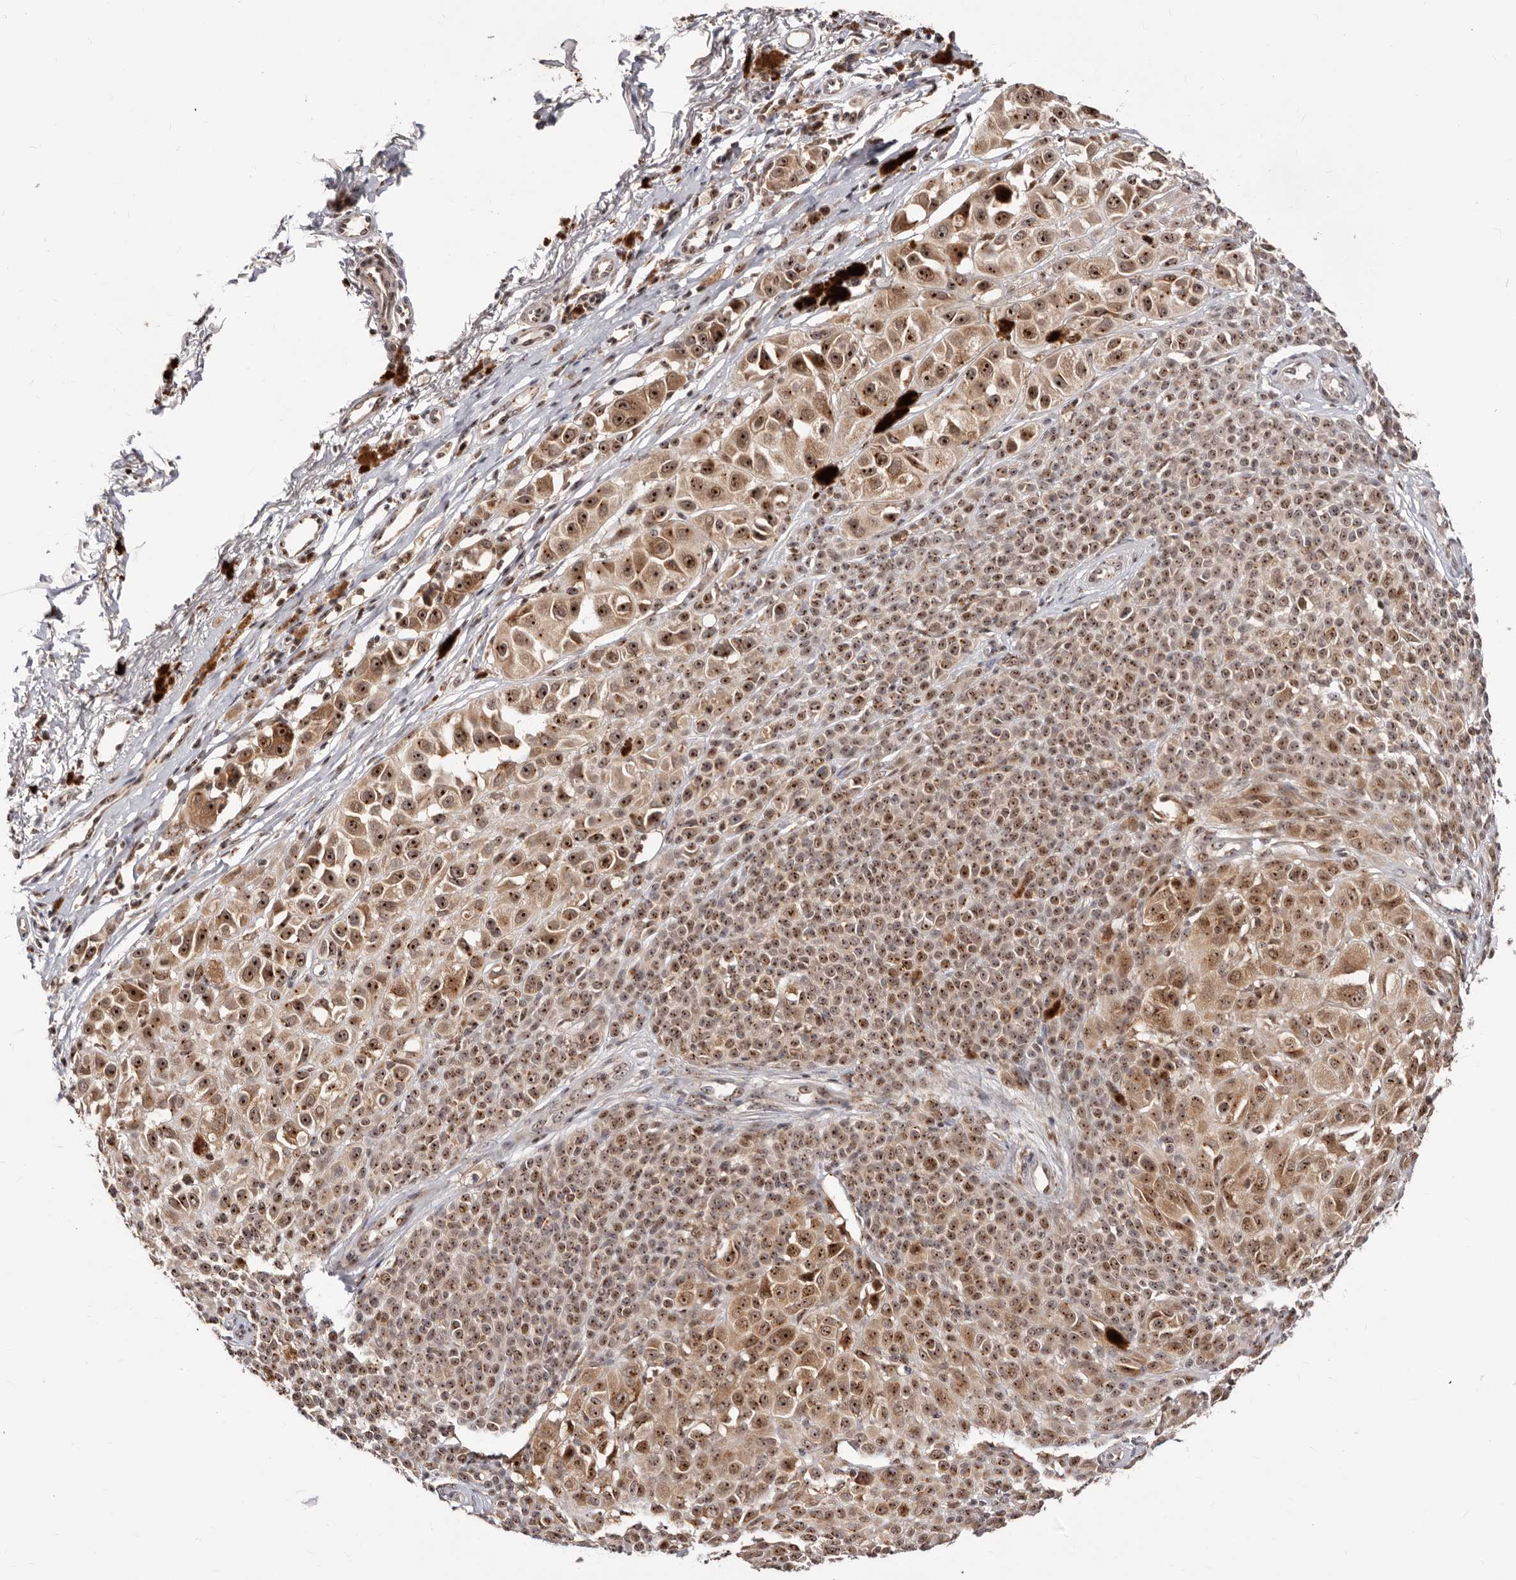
{"staining": {"intensity": "strong", "quantity": ">75%", "location": "cytoplasmic/membranous,nuclear"}, "tissue": "melanoma", "cell_type": "Tumor cells", "image_type": "cancer", "snomed": [{"axis": "morphology", "description": "Malignant melanoma, NOS"}, {"axis": "topography", "description": "Skin of leg"}], "caption": "IHC (DAB) staining of human malignant melanoma displays strong cytoplasmic/membranous and nuclear protein staining in about >75% of tumor cells.", "gene": "APOL6", "patient": {"sex": "female", "age": 72}}